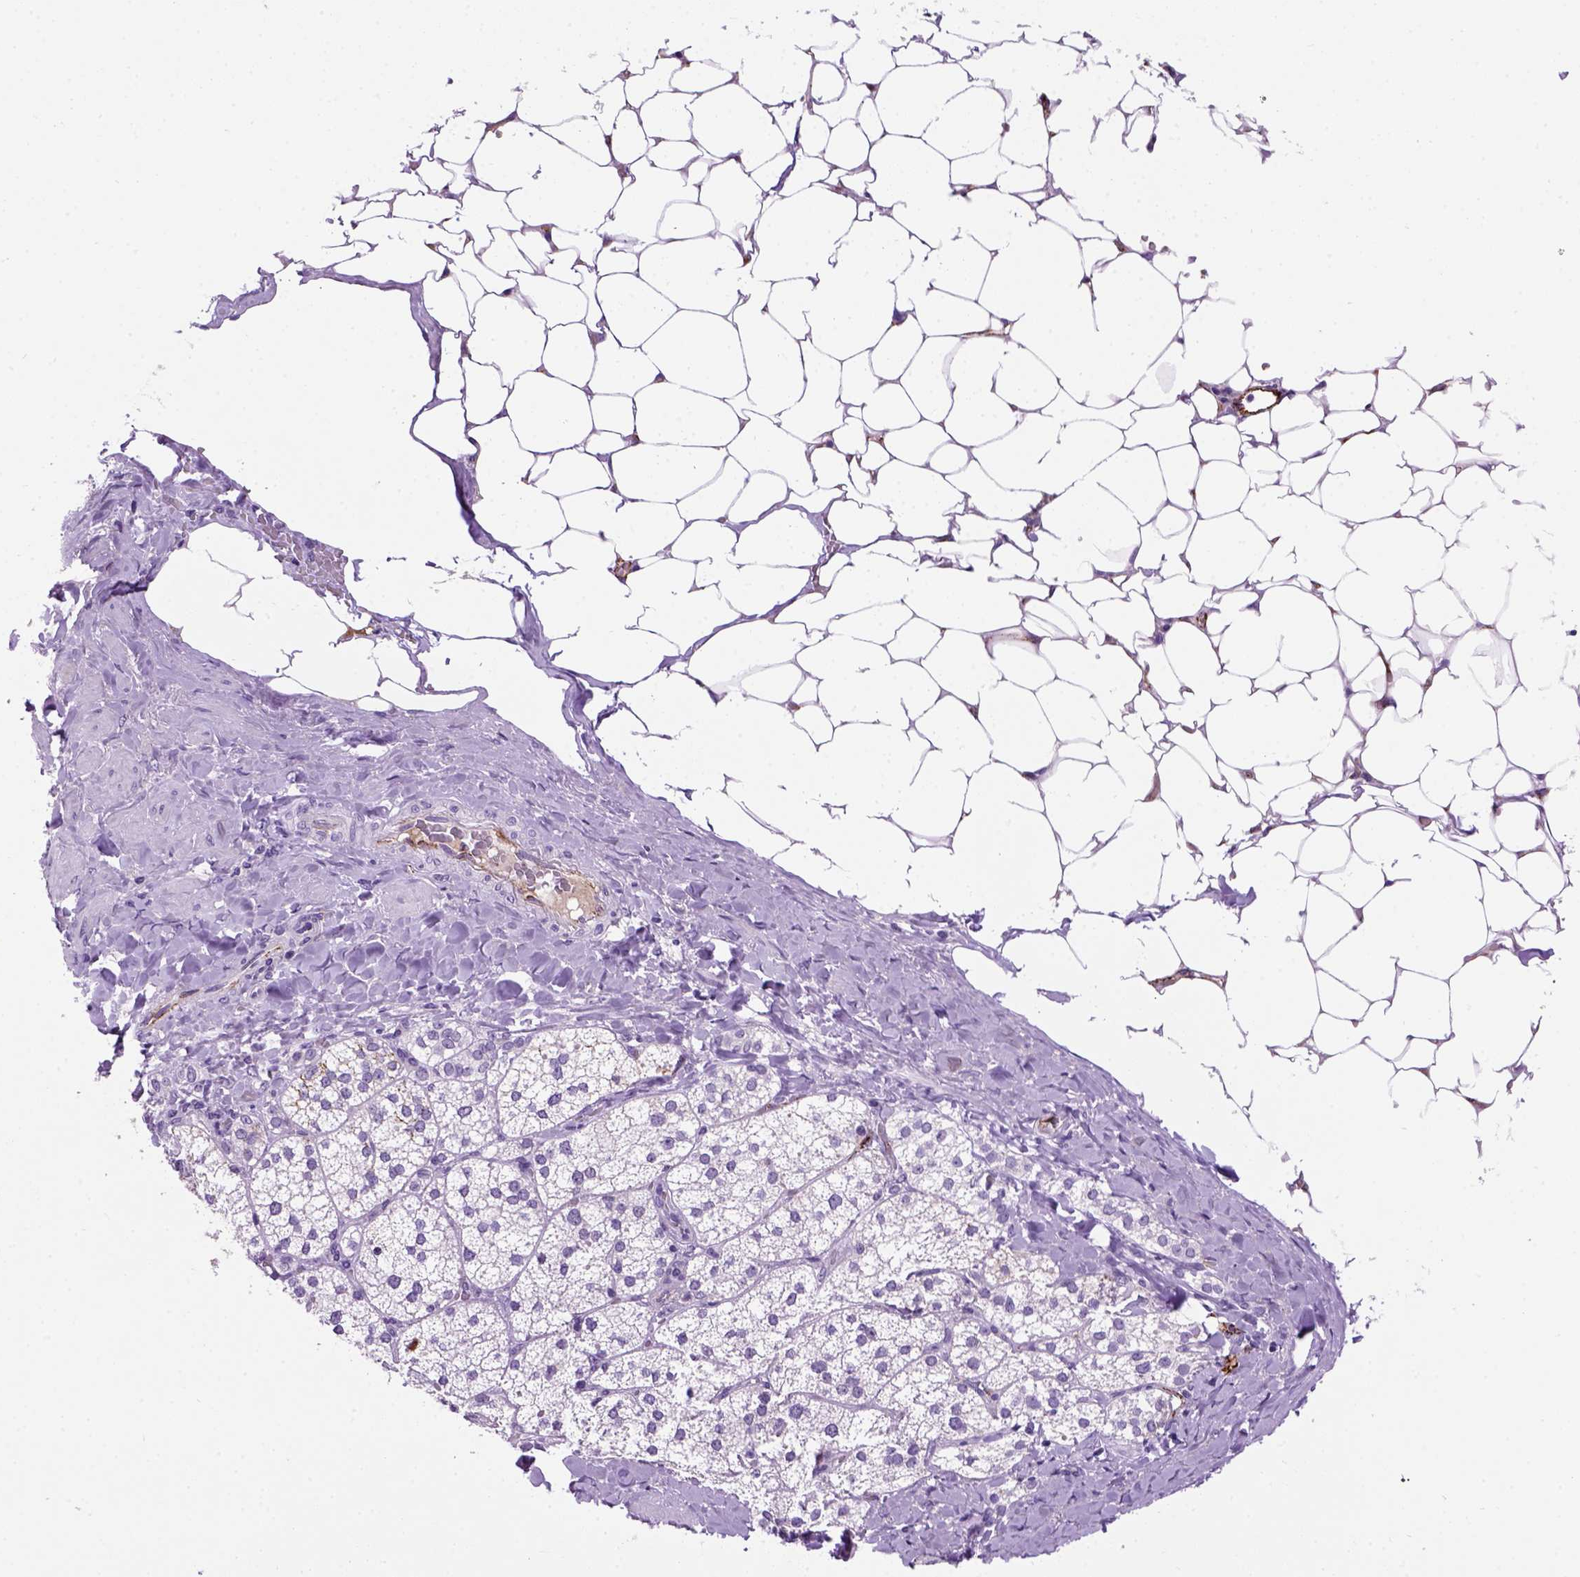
{"staining": {"intensity": "negative", "quantity": "none", "location": "none"}, "tissue": "adrenal gland", "cell_type": "Glandular cells", "image_type": "normal", "snomed": [{"axis": "morphology", "description": "Normal tissue, NOS"}, {"axis": "topography", "description": "Adrenal gland"}], "caption": "An IHC photomicrograph of benign adrenal gland is shown. There is no staining in glandular cells of adrenal gland. (DAB (3,3'-diaminobenzidine) immunohistochemistry (IHC) with hematoxylin counter stain).", "gene": "VWF", "patient": {"sex": "male", "age": 53}}